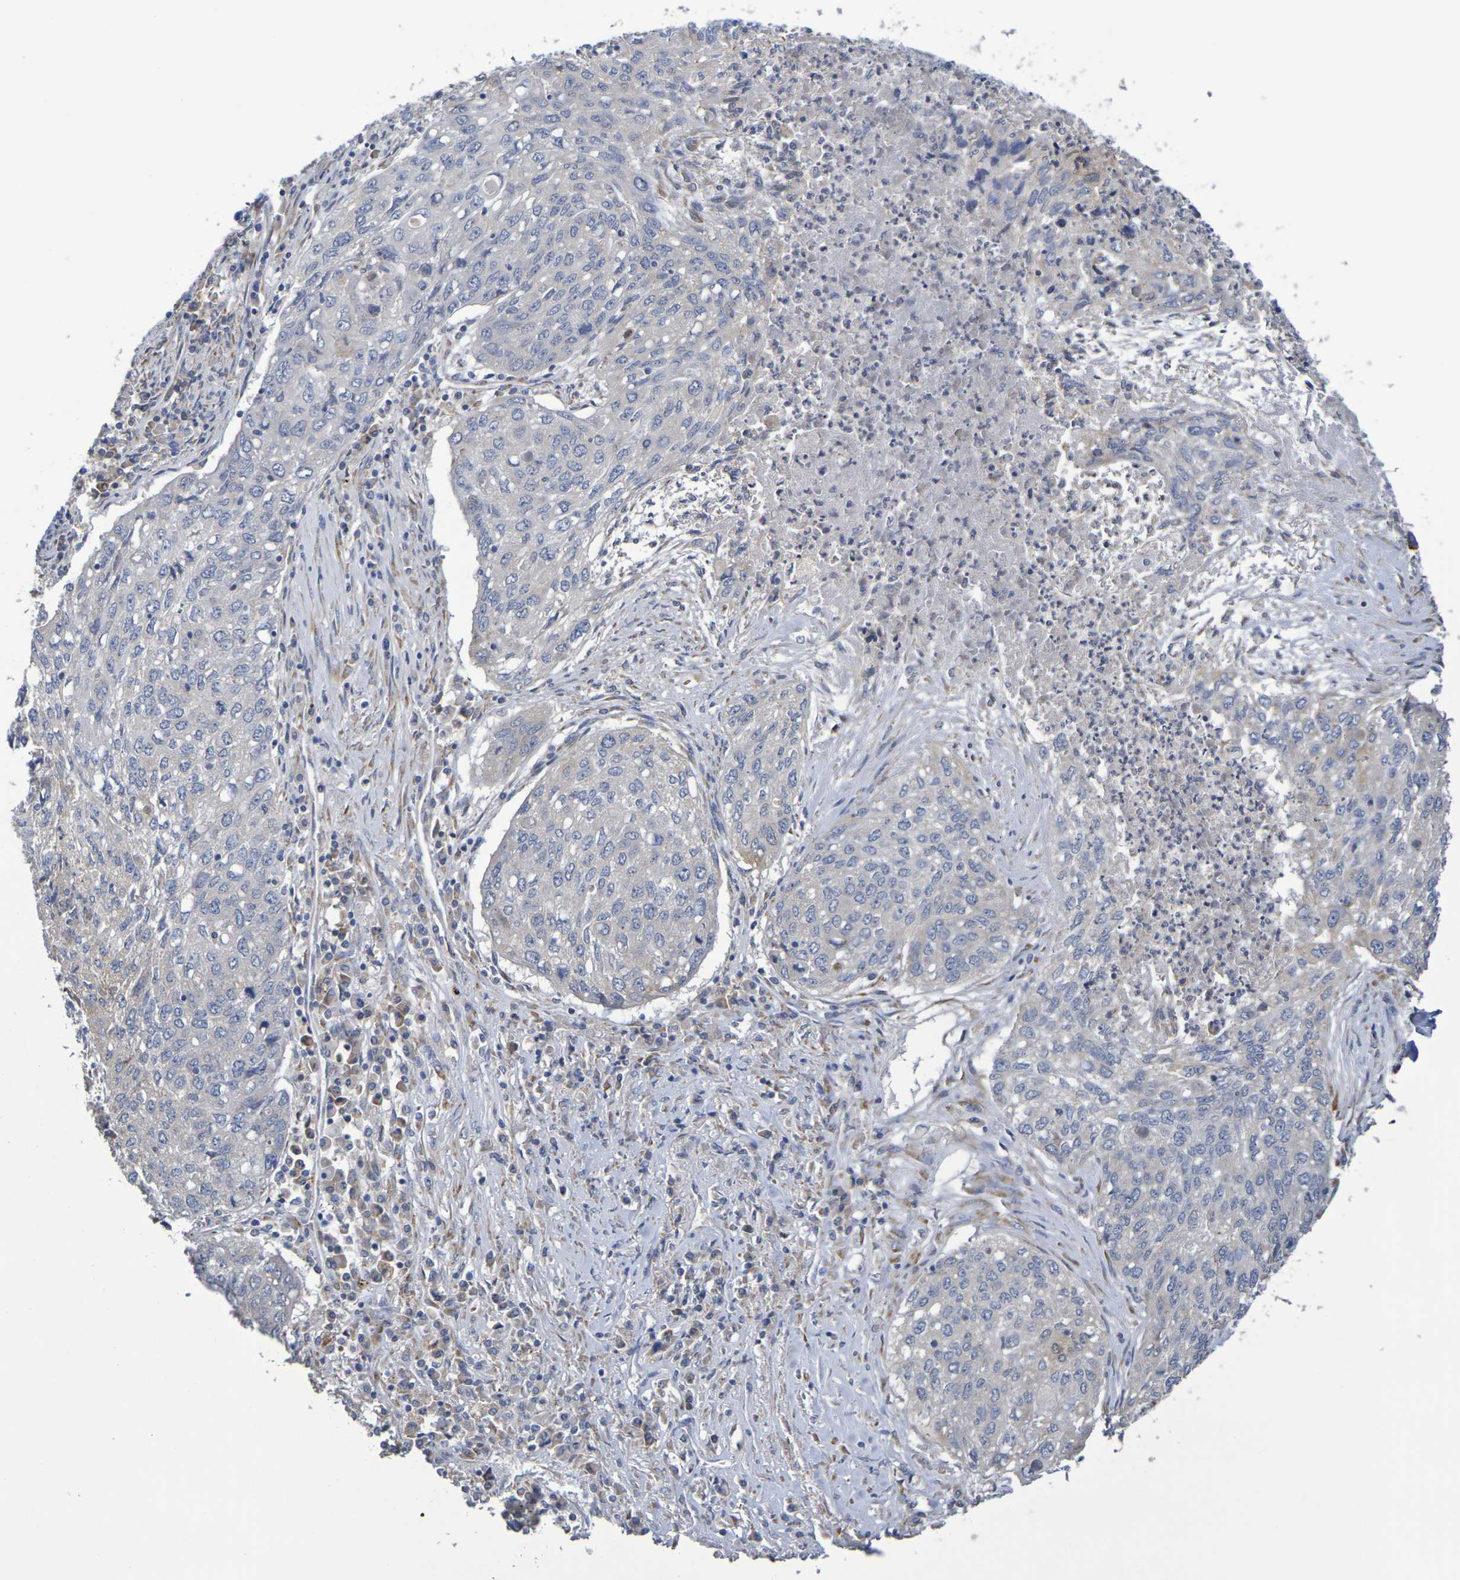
{"staining": {"intensity": "negative", "quantity": "none", "location": "none"}, "tissue": "lung cancer", "cell_type": "Tumor cells", "image_type": "cancer", "snomed": [{"axis": "morphology", "description": "Squamous cell carcinoma, NOS"}, {"axis": "topography", "description": "Lung"}], "caption": "This is a photomicrograph of immunohistochemistry (IHC) staining of lung cancer (squamous cell carcinoma), which shows no expression in tumor cells. (DAB (3,3'-diaminobenzidine) immunohistochemistry (IHC) with hematoxylin counter stain).", "gene": "SDC4", "patient": {"sex": "female", "age": 63}}